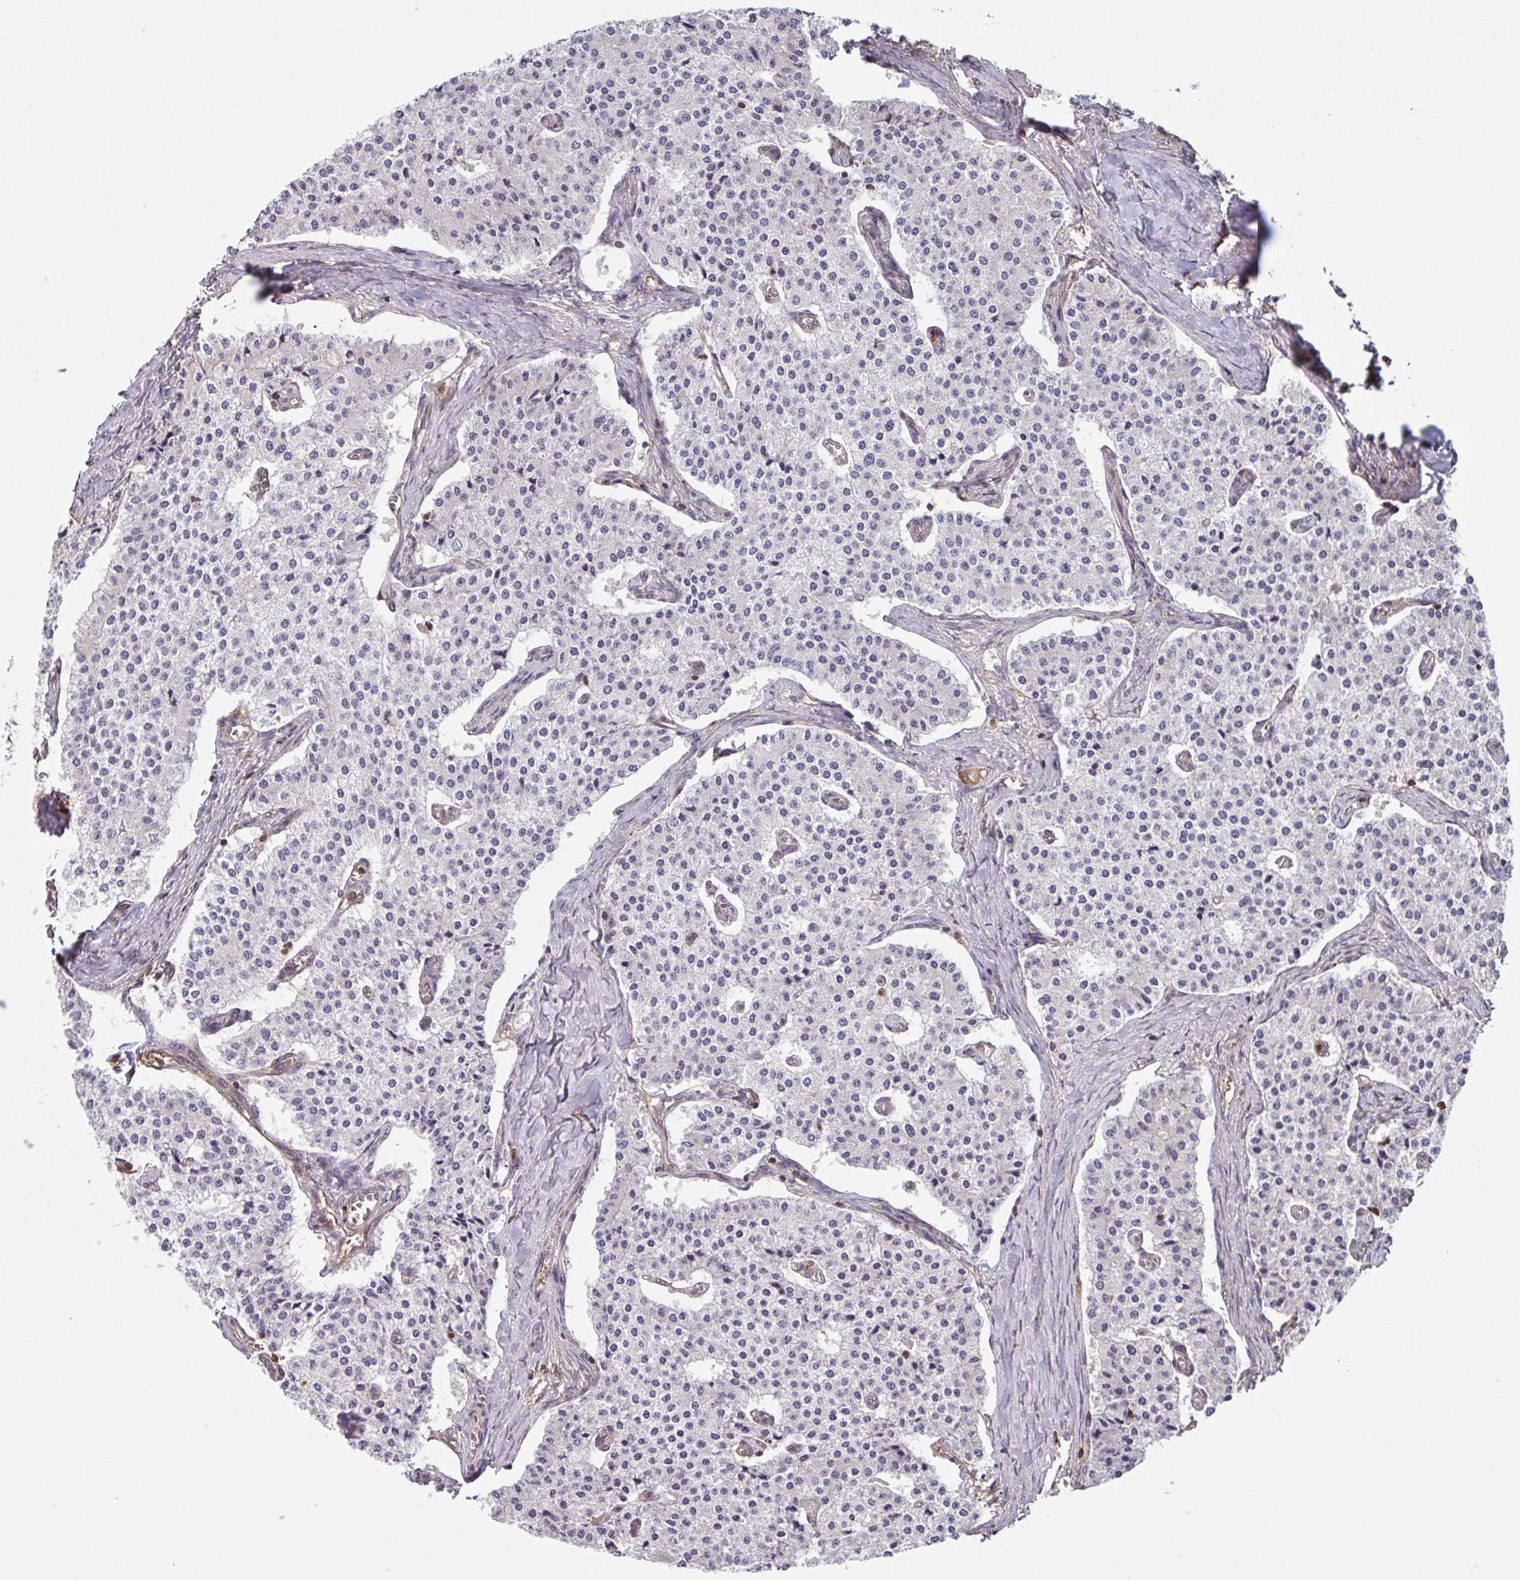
{"staining": {"intensity": "negative", "quantity": "none", "location": "none"}, "tissue": "carcinoid", "cell_type": "Tumor cells", "image_type": "cancer", "snomed": [{"axis": "morphology", "description": "Carcinoid, malignant, NOS"}, {"axis": "topography", "description": "Colon"}], "caption": "DAB immunohistochemical staining of carcinoid shows no significant staining in tumor cells.", "gene": "OTOP2", "patient": {"sex": "female", "age": 52}}